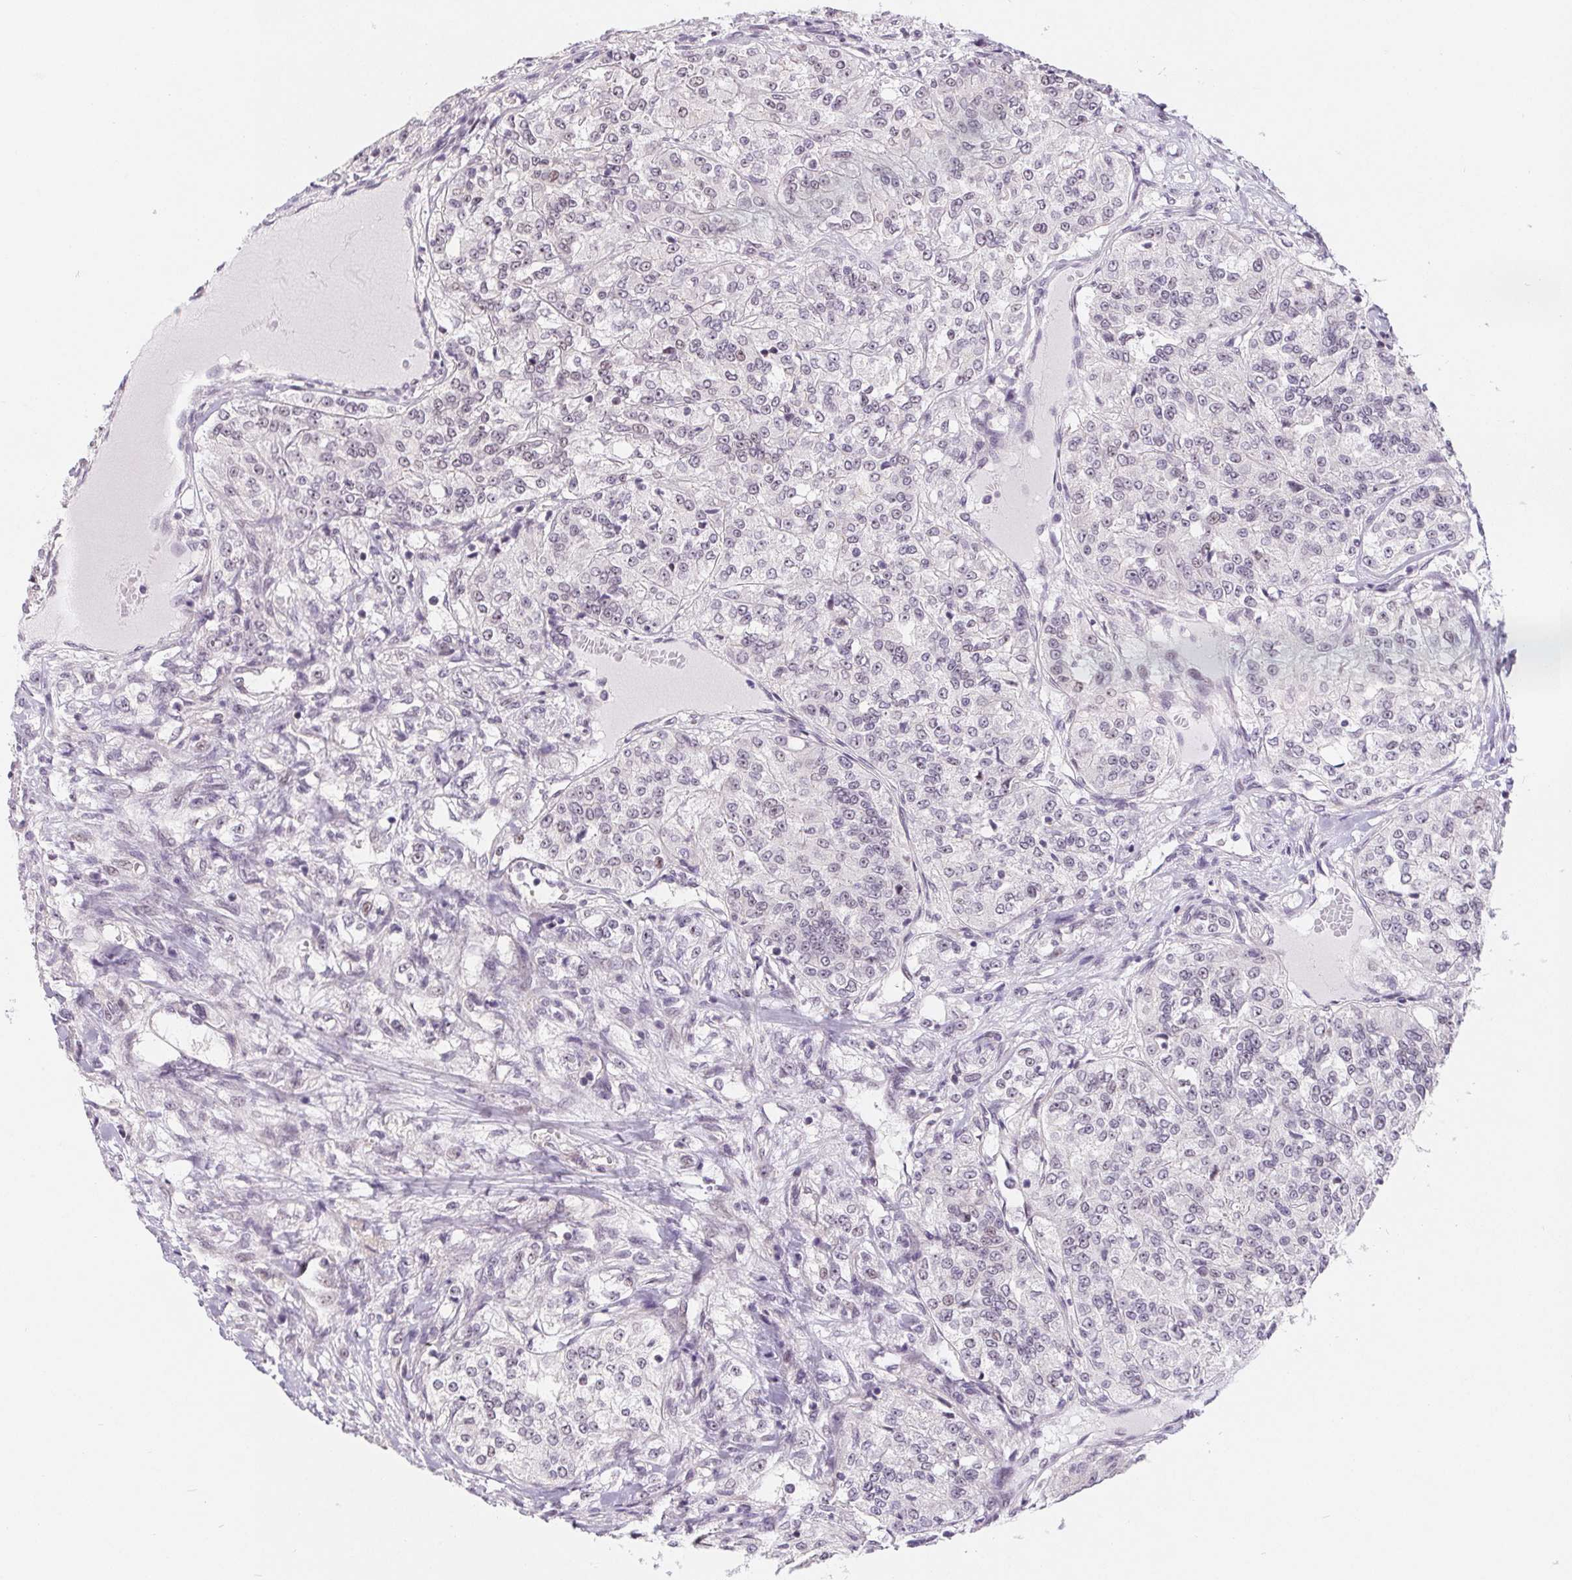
{"staining": {"intensity": "negative", "quantity": "none", "location": "none"}, "tissue": "renal cancer", "cell_type": "Tumor cells", "image_type": "cancer", "snomed": [{"axis": "morphology", "description": "Adenocarcinoma, NOS"}, {"axis": "topography", "description": "Kidney"}], "caption": "A photomicrograph of human renal cancer is negative for staining in tumor cells.", "gene": "LCA5L", "patient": {"sex": "female", "age": 63}}